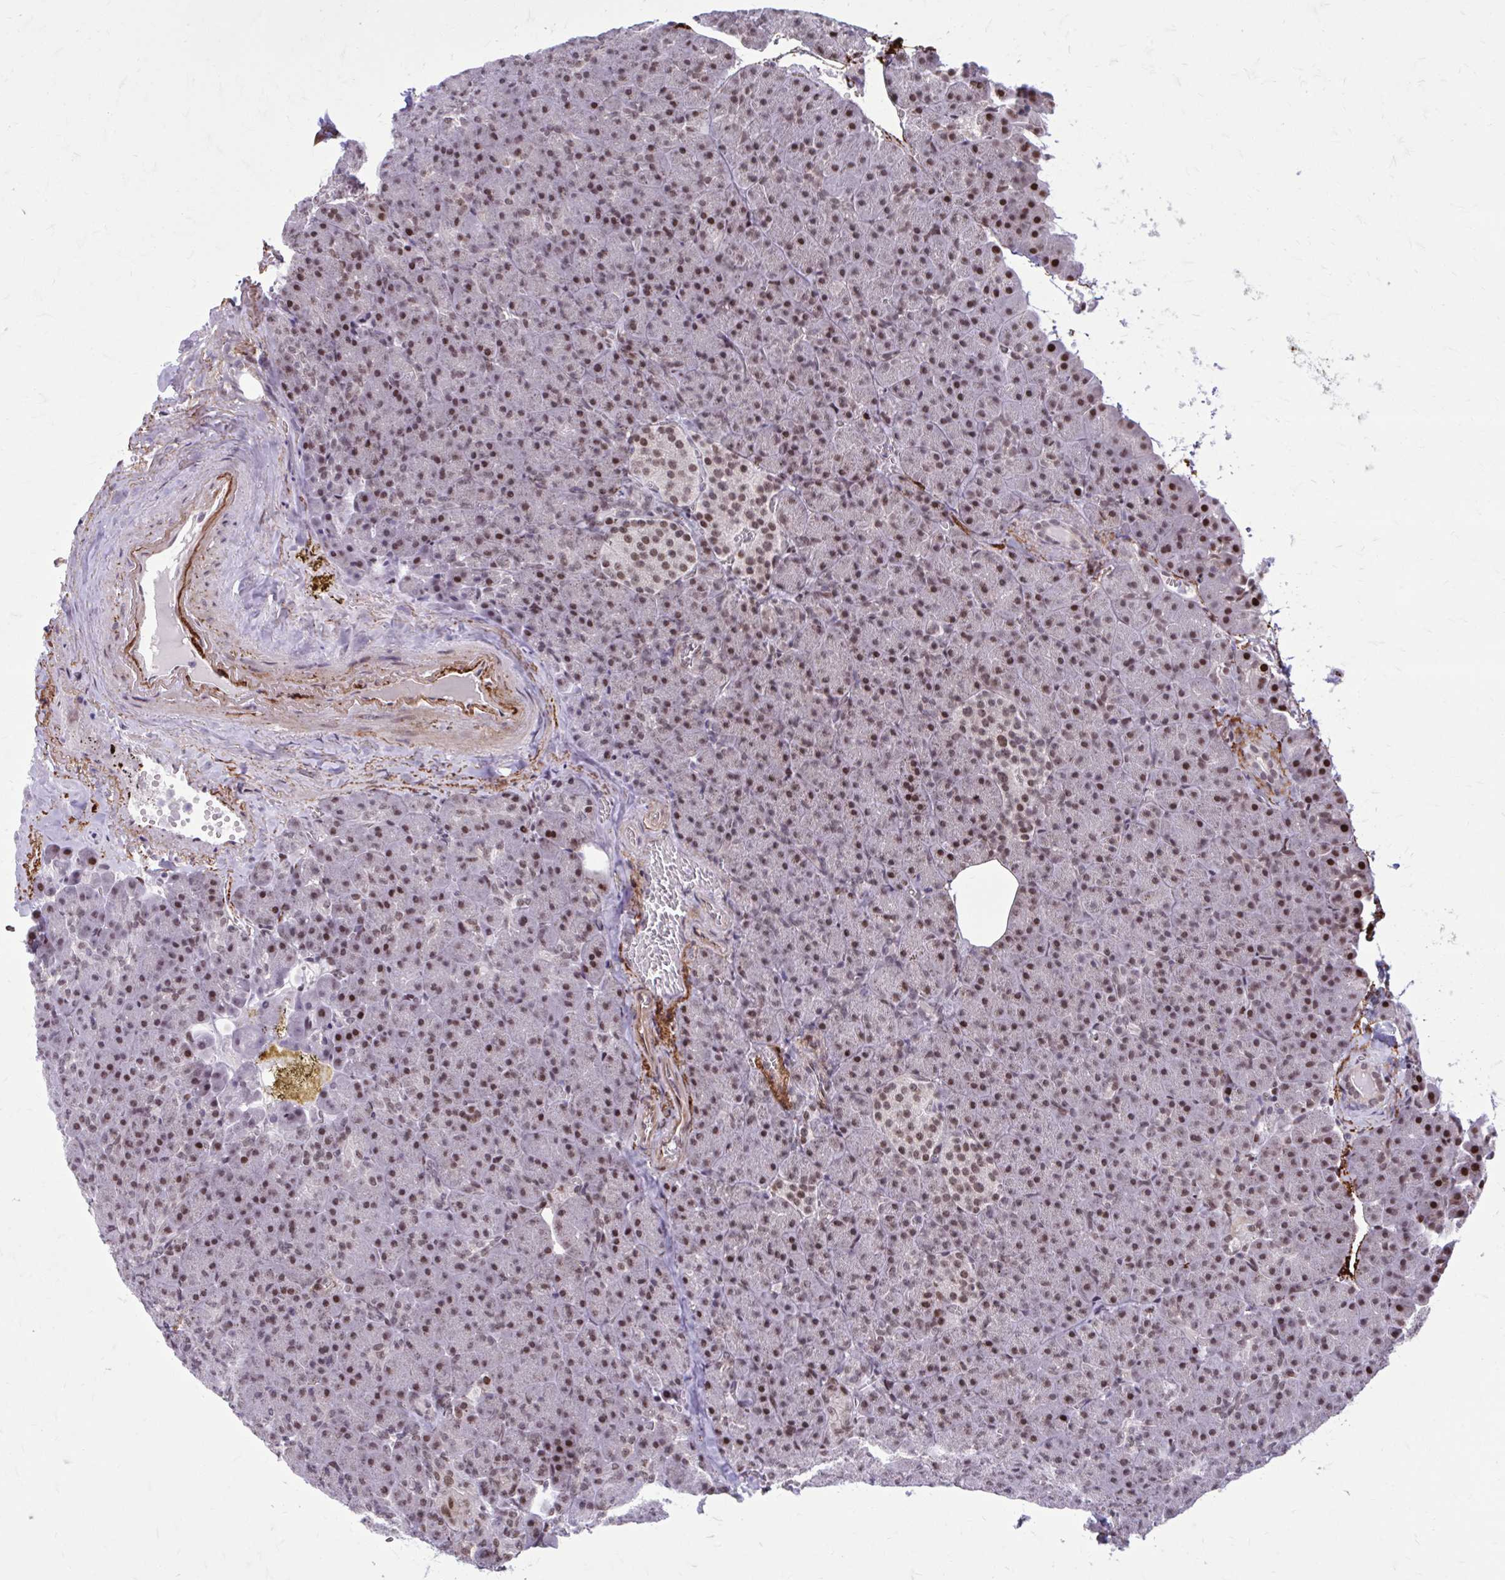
{"staining": {"intensity": "moderate", "quantity": ">75%", "location": "nuclear"}, "tissue": "pancreas", "cell_type": "Exocrine glandular cells", "image_type": "normal", "snomed": [{"axis": "morphology", "description": "Normal tissue, NOS"}, {"axis": "topography", "description": "Pancreas"}], "caption": "High-power microscopy captured an immunohistochemistry (IHC) image of benign pancreas, revealing moderate nuclear staining in approximately >75% of exocrine glandular cells.", "gene": "PSME4", "patient": {"sex": "female", "age": 74}}